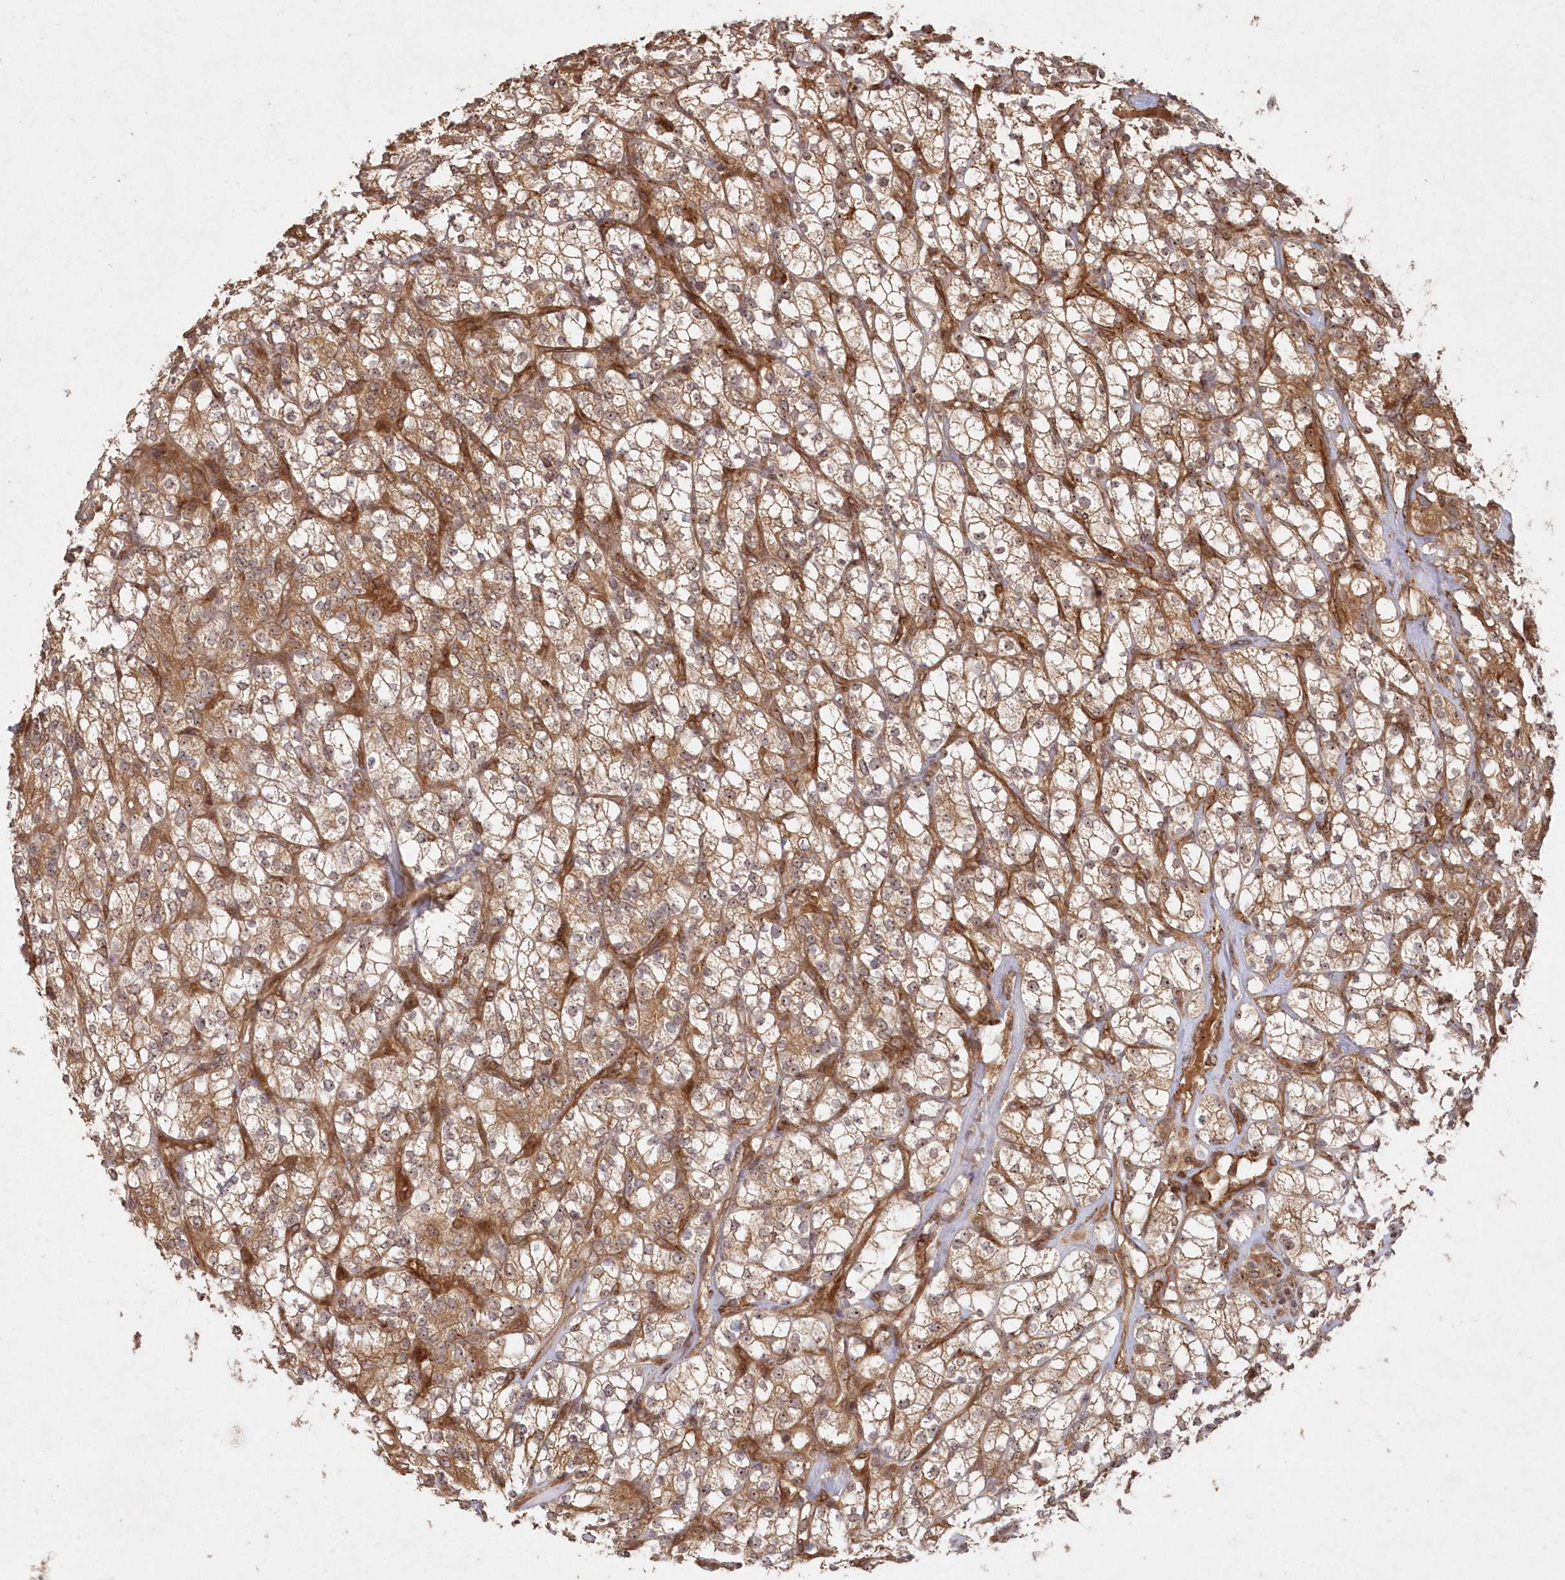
{"staining": {"intensity": "moderate", "quantity": "25%-75%", "location": "cytoplasmic/membranous,nuclear"}, "tissue": "renal cancer", "cell_type": "Tumor cells", "image_type": "cancer", "snomed": [{"axis": "morphology", "description": "Adenocarcinoma, NOS"}, {"axis": "topography", "description": "Kidney"}], "caption": "Immunohistochemical staining of human renal adenocarcinoma shows medium levels of moderate cytoplasmic/membranous and nuclear protein expression in about 25%-75% of tumor cells.", "gene": "SERINC1", "patient": {"sex": "male", "age": 77}}